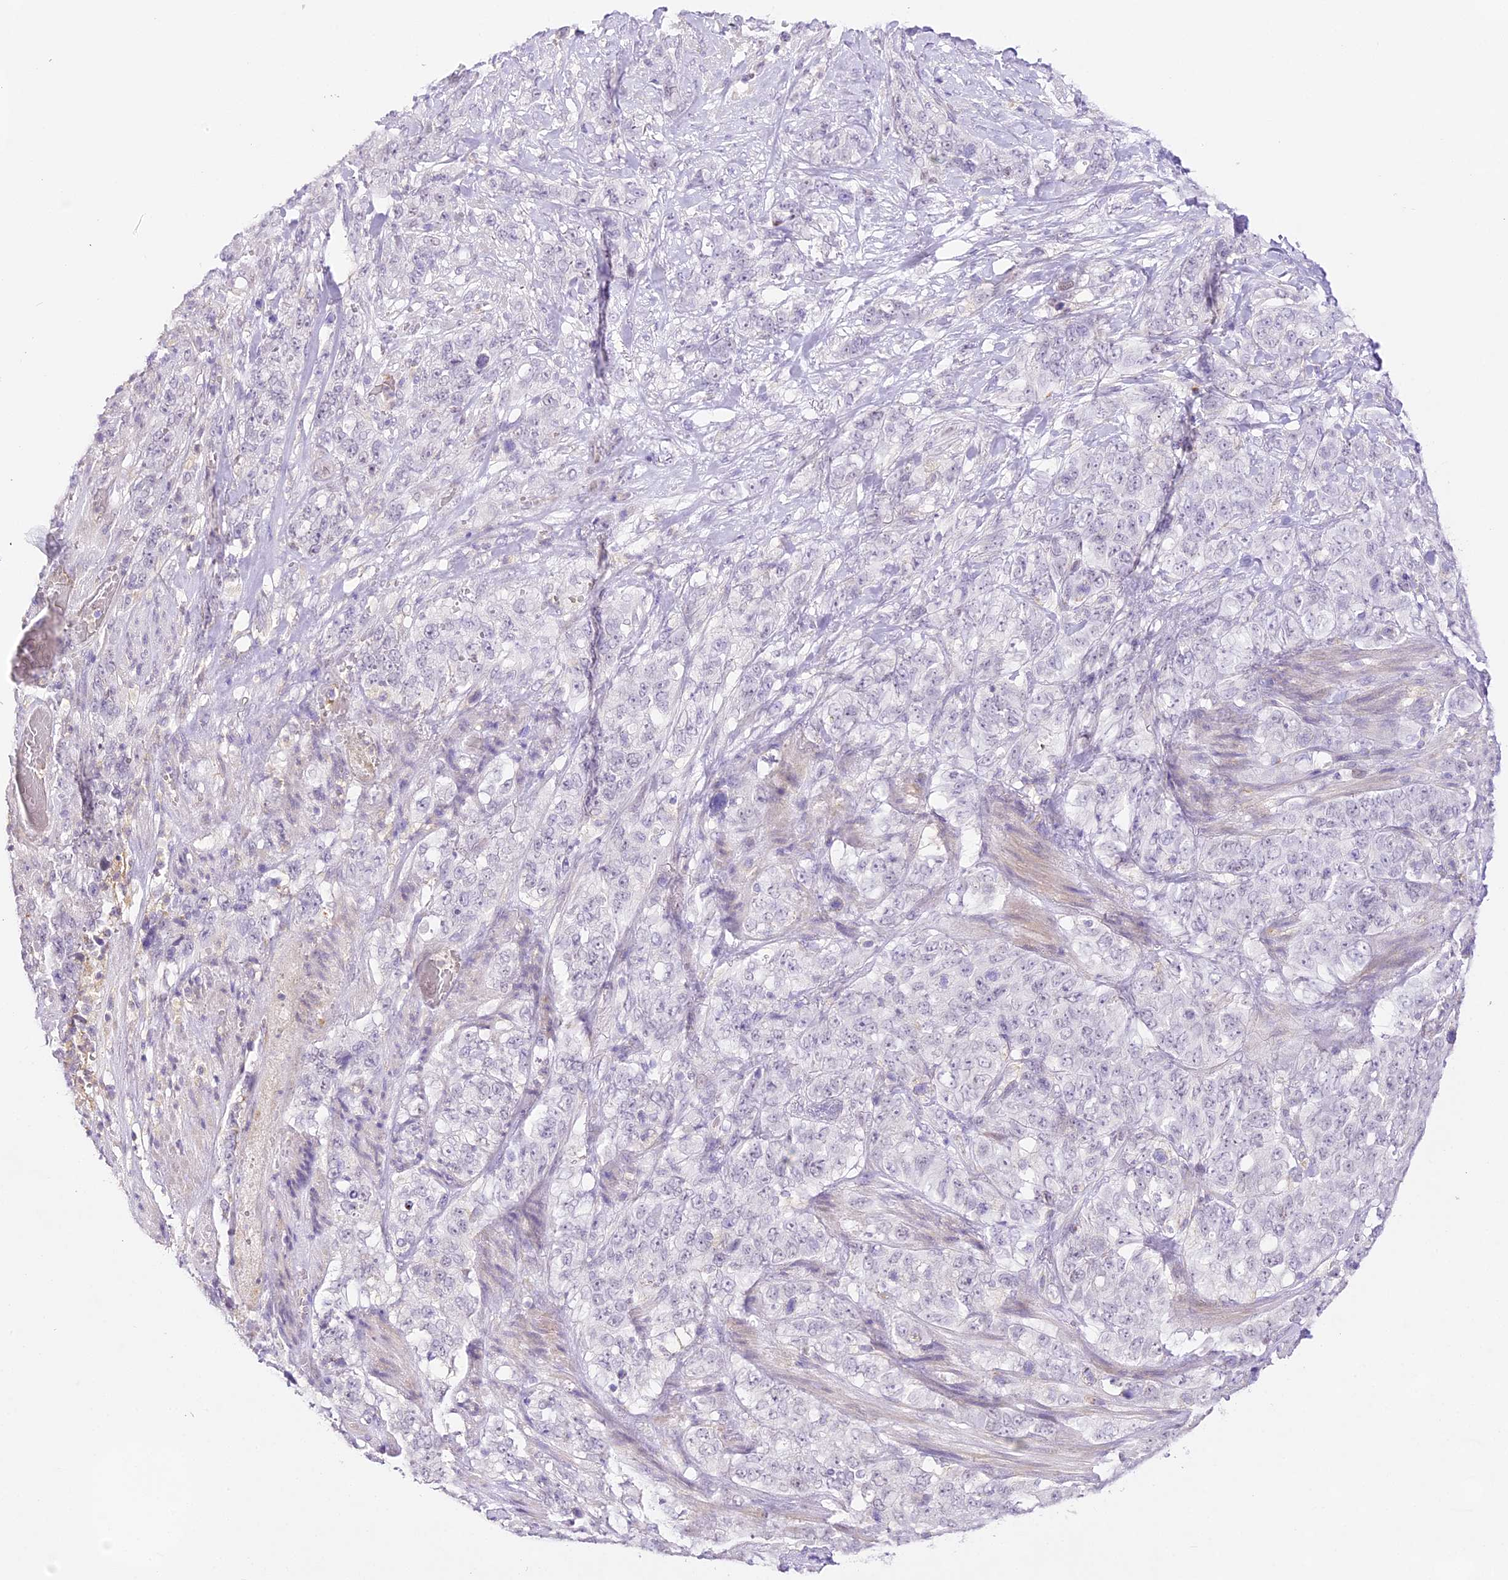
{"staining": {"intensity": "negative", "quantity": "none", "location": "none"}, "tissue": "stomach cancer", "cell_type": "Tumor cells", "image_type": "cancer", "snomed": [{"axis": "morphology", "description": "Adenocarcinoma, NOS"}, {"axis": "topography", "description": "Stomach"}], "caption": "Micrograph shows no significant protein staining in tumor cells of stomach cancer (adenocarcinoma).", "gene": "CCDC30", "patient": {"sex": "male", "age": 48}}